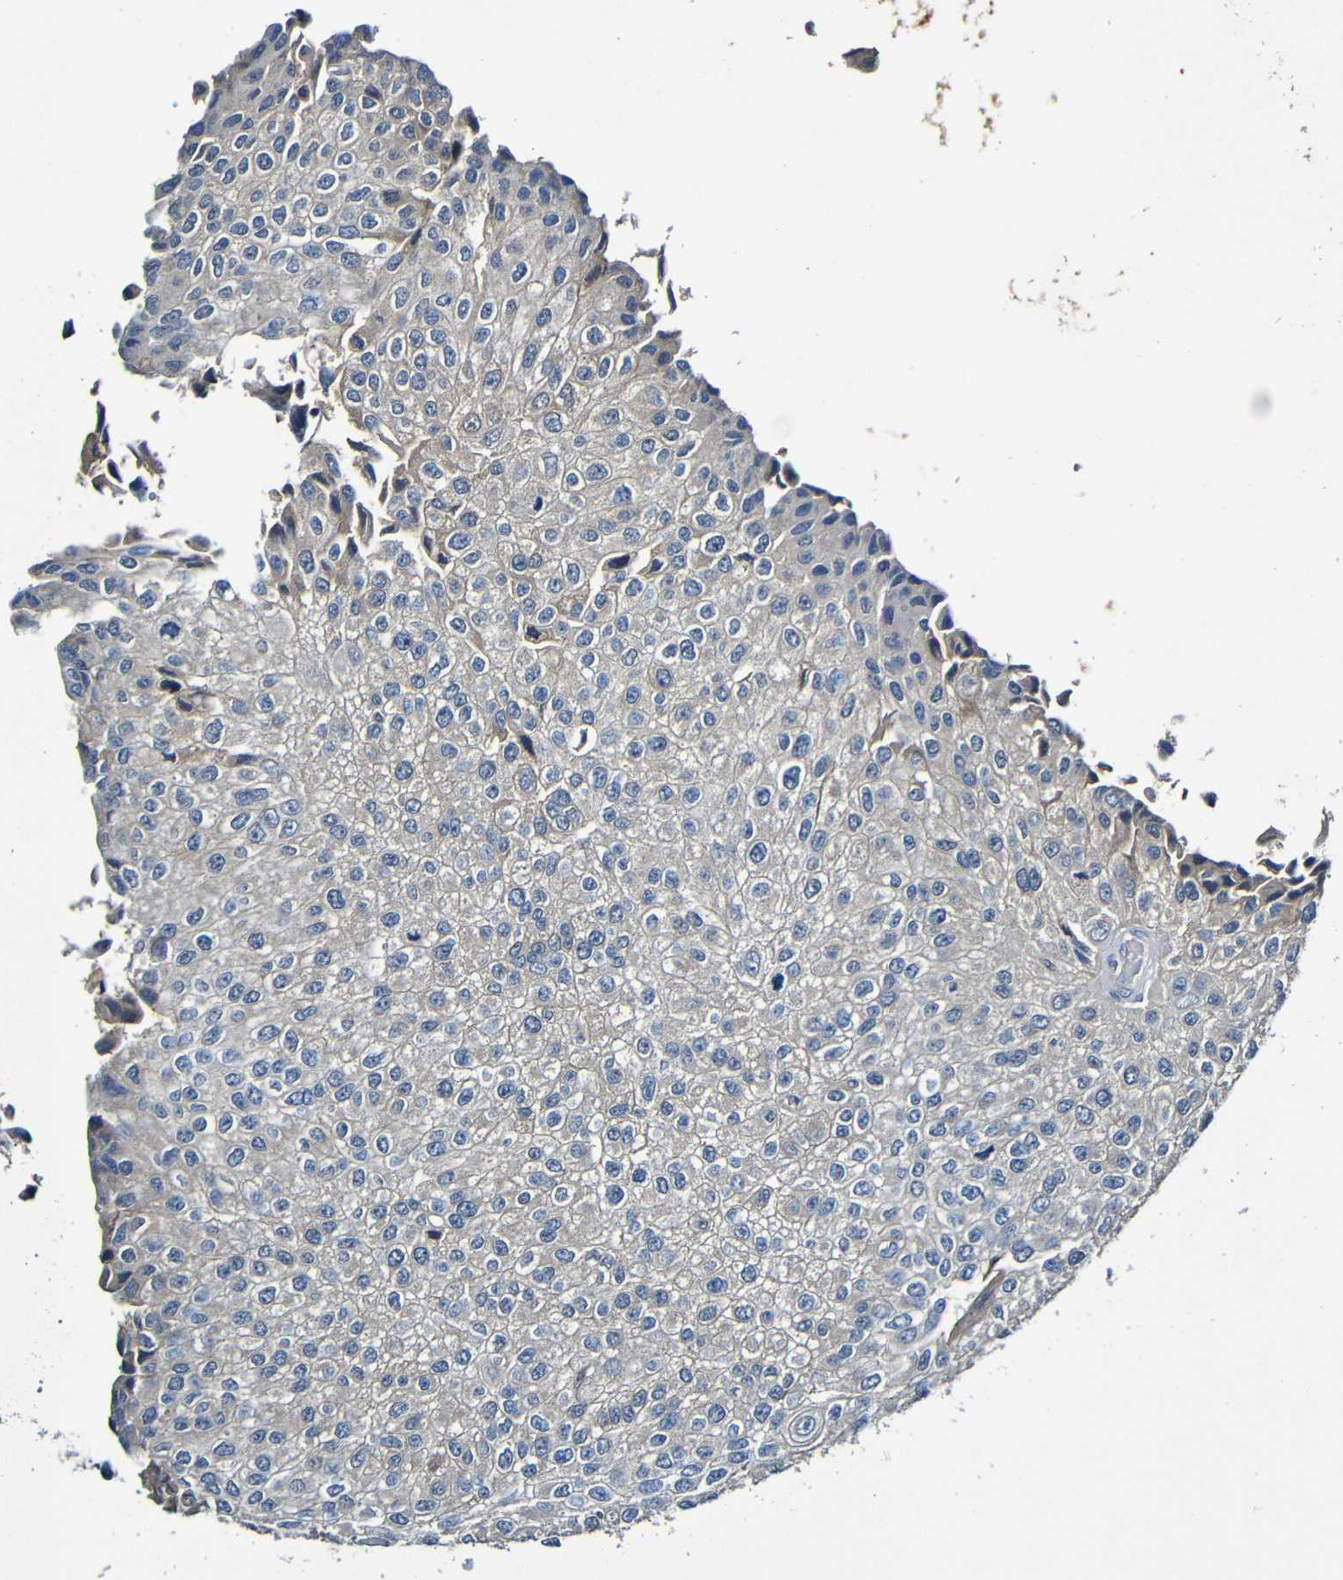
{"staining": {"intensity": "negative", "quantity": "none", "location": "none"}, "tissue": "urothelial cancer", "cell_type": "Tumor cells", "image_type": "cancer", "snomed": [{"axis": "morphology", "description": "Urothelial carcinoma, High grade"}, {"axis": "topography", "description": "Kidney"}, {"axis": "topography", "description": "Urinary bladder"}], "caption": "Human high-grade urothelial carcinoma stained for a protein using immunohistochemistry (IHC) demonstrates no positivity in tumor cells.", "gene": "LRRC70", "patient": {"sex": "male", "age": 77}}